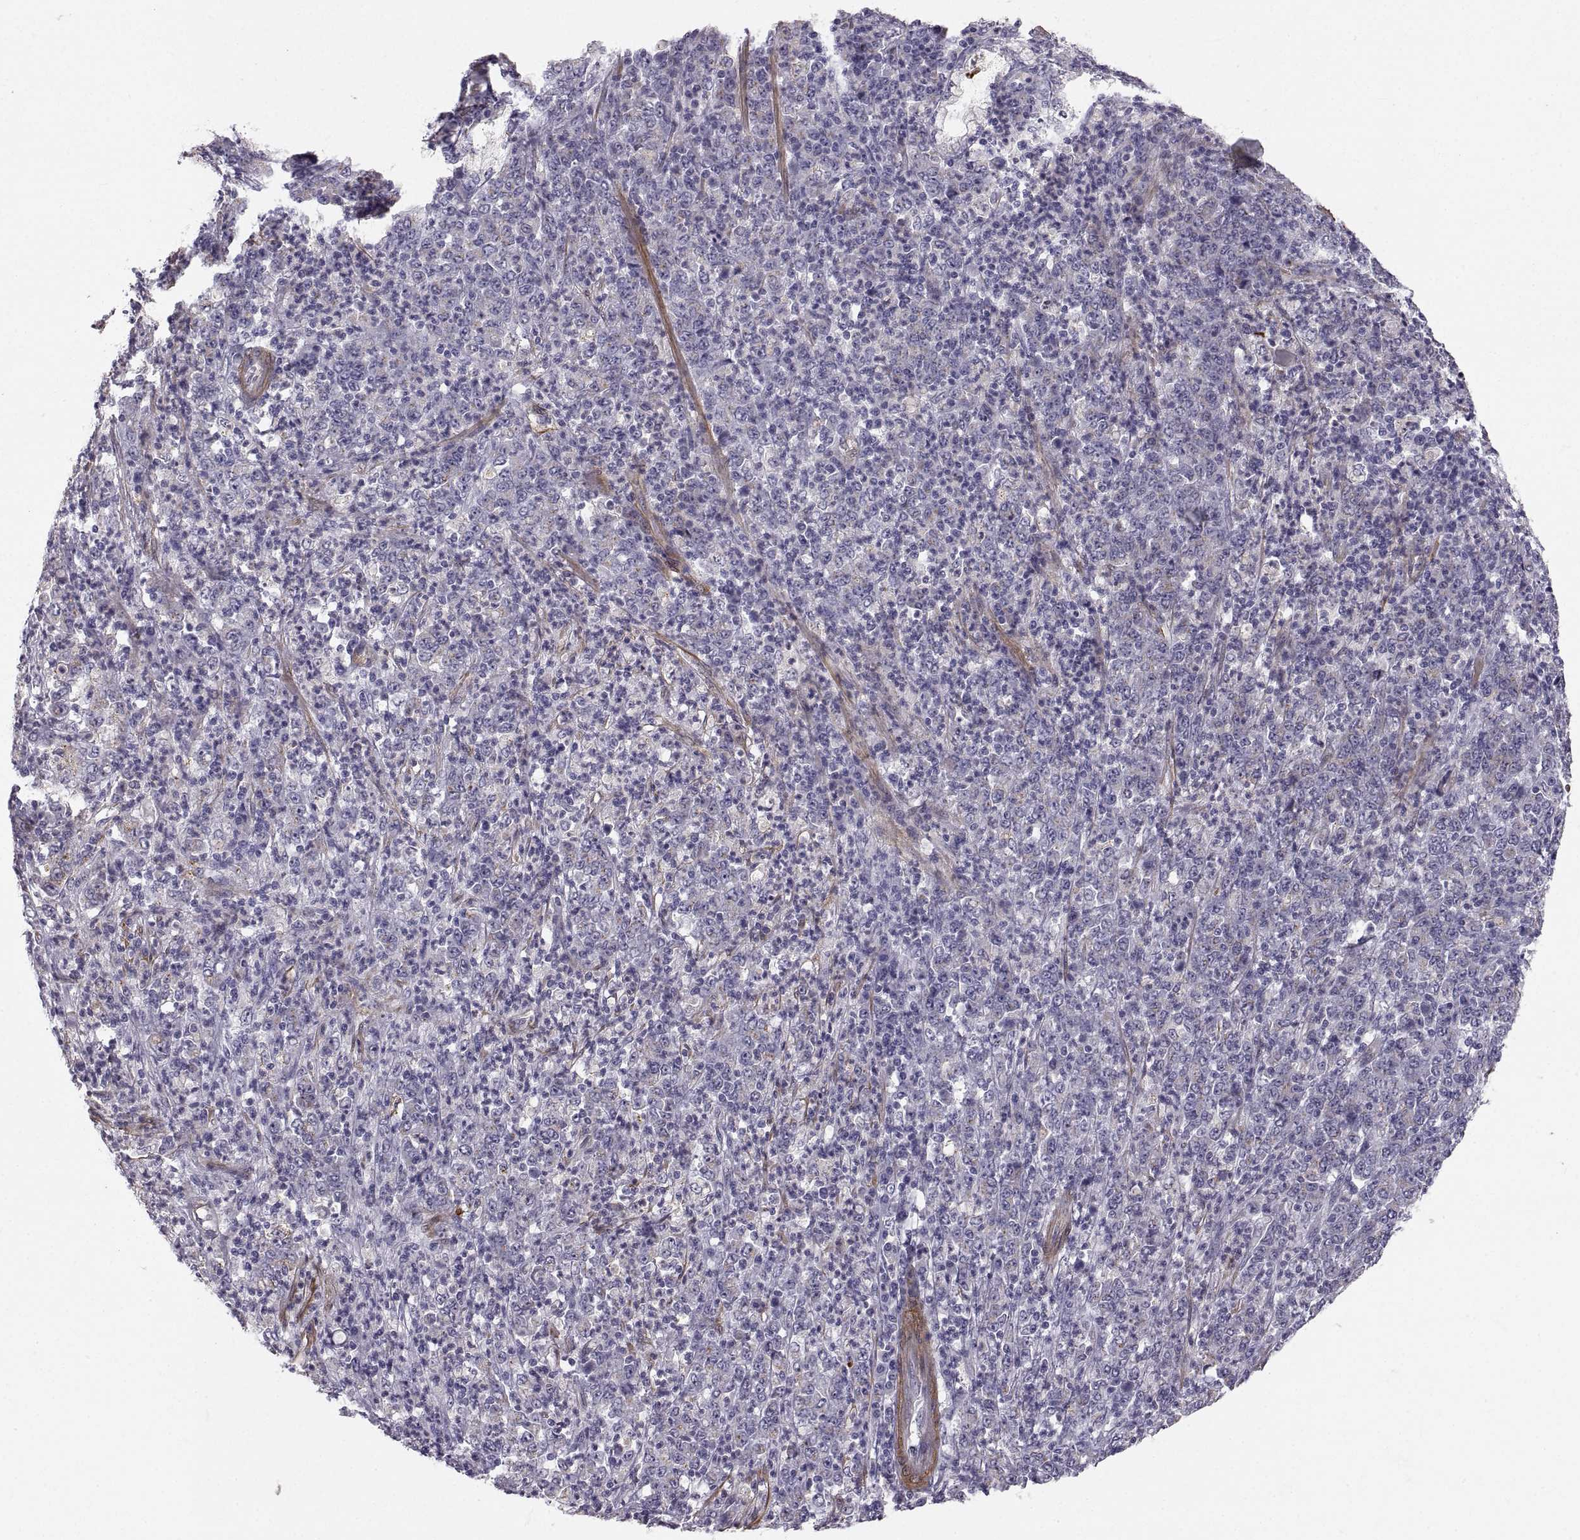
{"staining": {"intensity": "negative", "quantity": "none", "location": "none"}, "tissue": "stomach cancer", "cell_type": "Tumor cells", "image_type": "cancer", "snomed": [{"axis": "morphology", "description": "Adenocarcinoma, NOS"}, {"axis": "topography", "description": "Stomach, lower"}], "caption": "Immunohistochemistry (IHC) of adenocarcinoma (stomach) shows no expression in tumor cells.", "gene": "PGM5", "patient": {"sex": "female", "age": 71}}